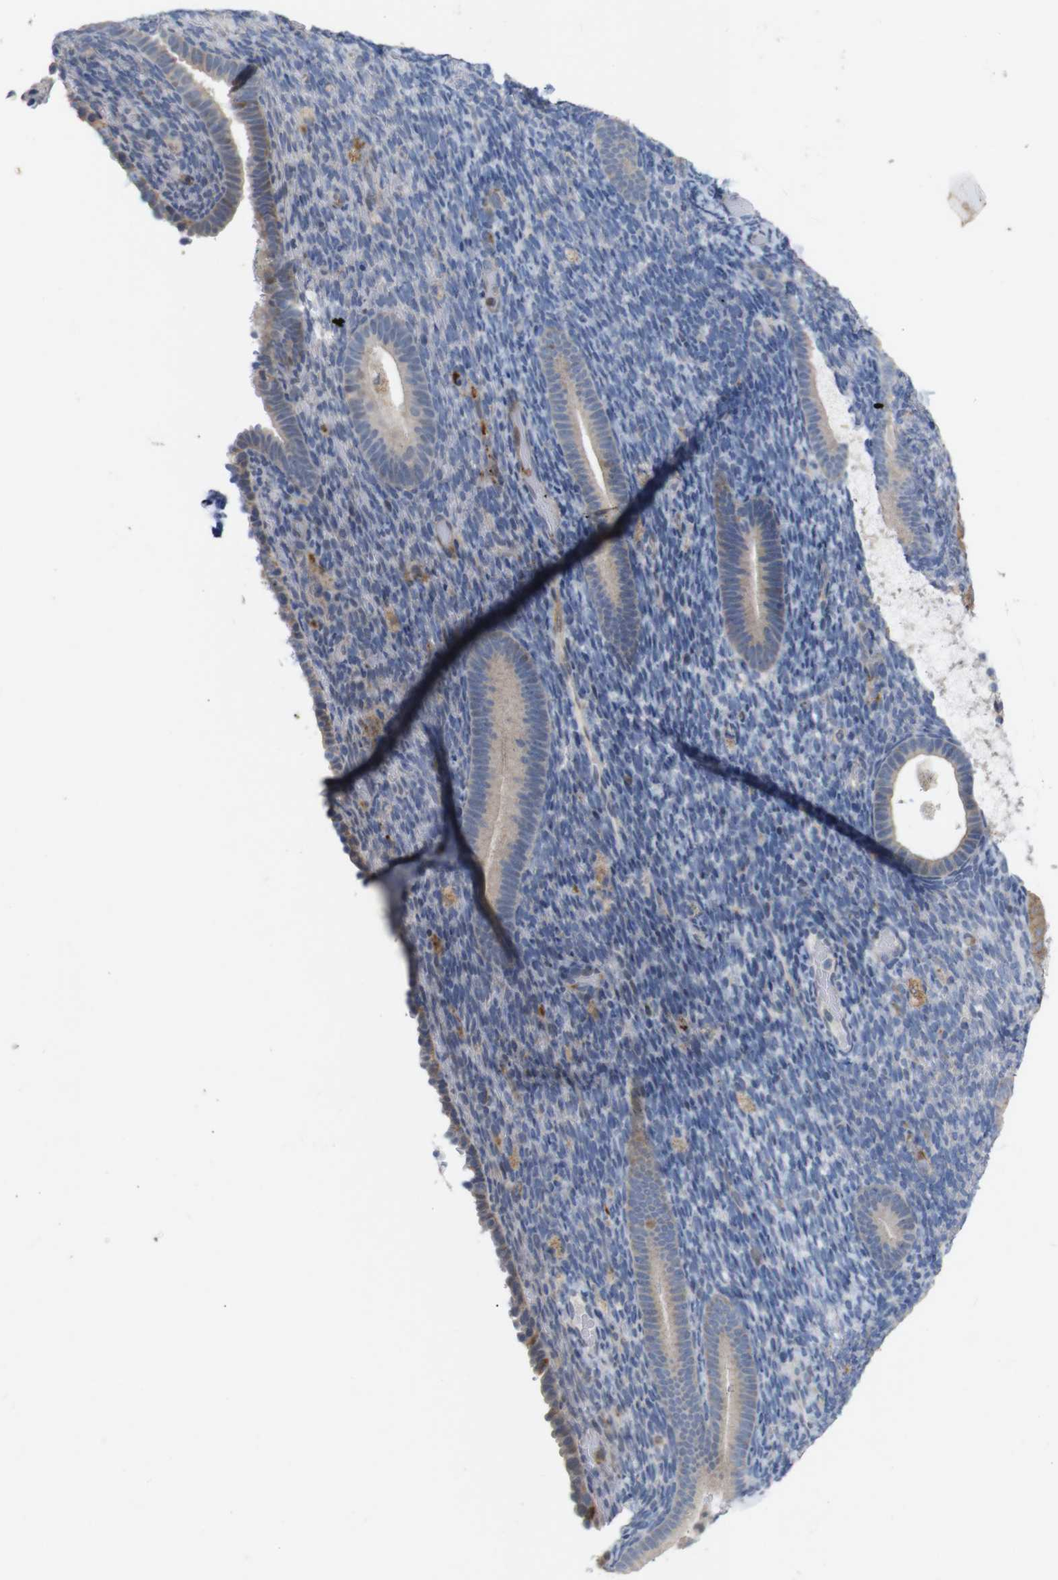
{"staining": {"intensity": "negative", "quantity": "none", "location": "none"}, "tissue": "endometrium", "cell_type": "Cells in endometrial stroma", "image_type": "normal", "snomed": [{"axis": "morphology", "description": "Normal tissue, NOS"}, {"axis": "topography", "description": "Endometrium"}], "caption": "IHC image of unremarkable endometrium stained for a protein (brown), which reveals no positivity in cells in endometrial stroma.", "gene": "ATP7B", "patient": {"sex": "female", "age": 51}}